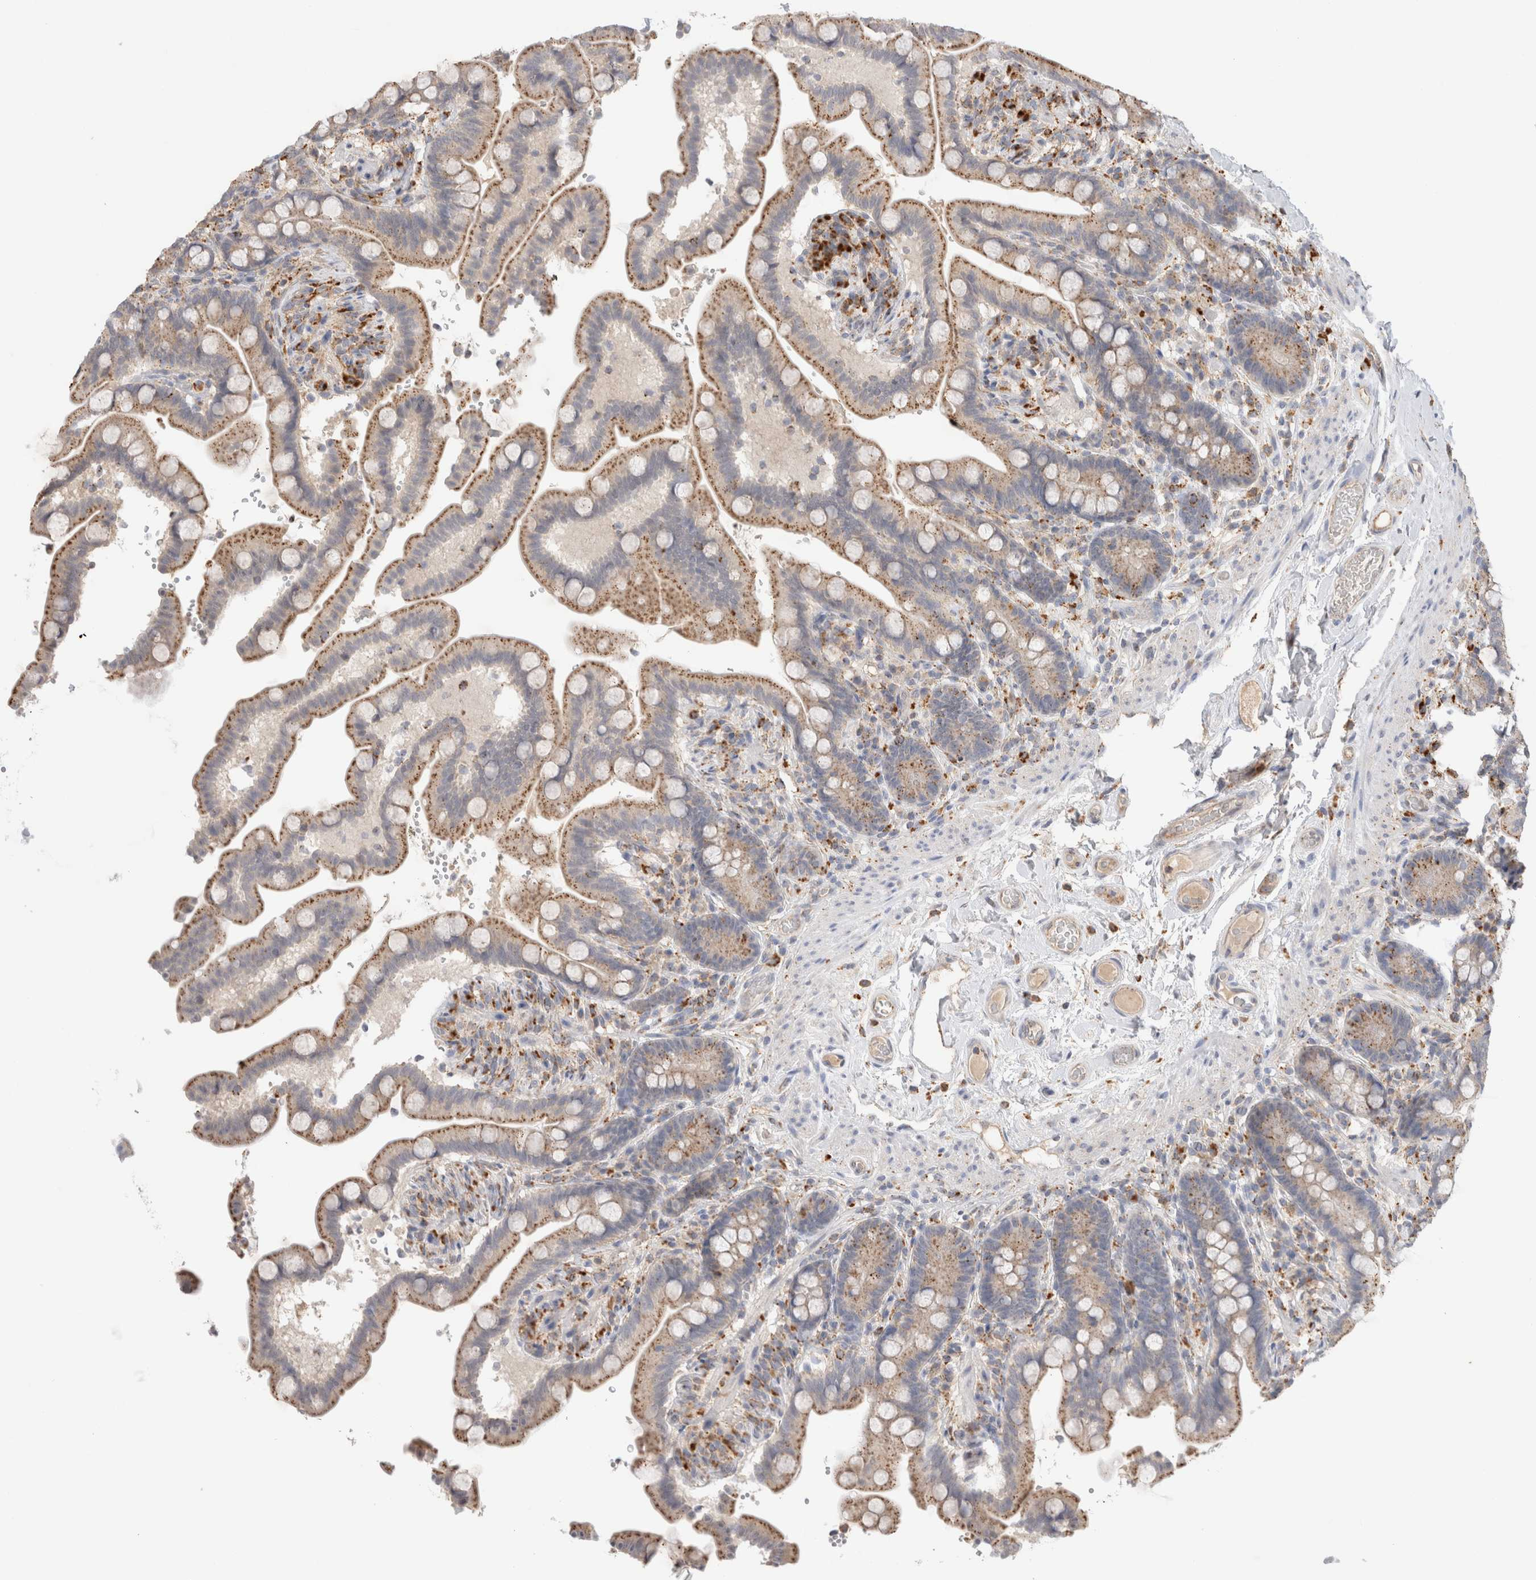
{"staining": {"intensity": "weak", "quantity": ">75%", "location": "cytoplasmic/membranous"}, "tissue": "colon", "cell_type": "Endothelial cells", "image_type": "normal", "snomed": [{"axis": "morphology", "description": "Normal tissue, NOS"}, {"axis": "topography", "description": "Smooth muscle"}, {"axis": "topography", "description": "Colon"}], "caption": "Immunohistochemical staining of unremarkable human colon shows >75% levels of weak cytoplasmic/membranous protein expression in approximately >75% of endothelial cells.", "gene": "GNS", "patient": {"sex": "male", "age": 73}}